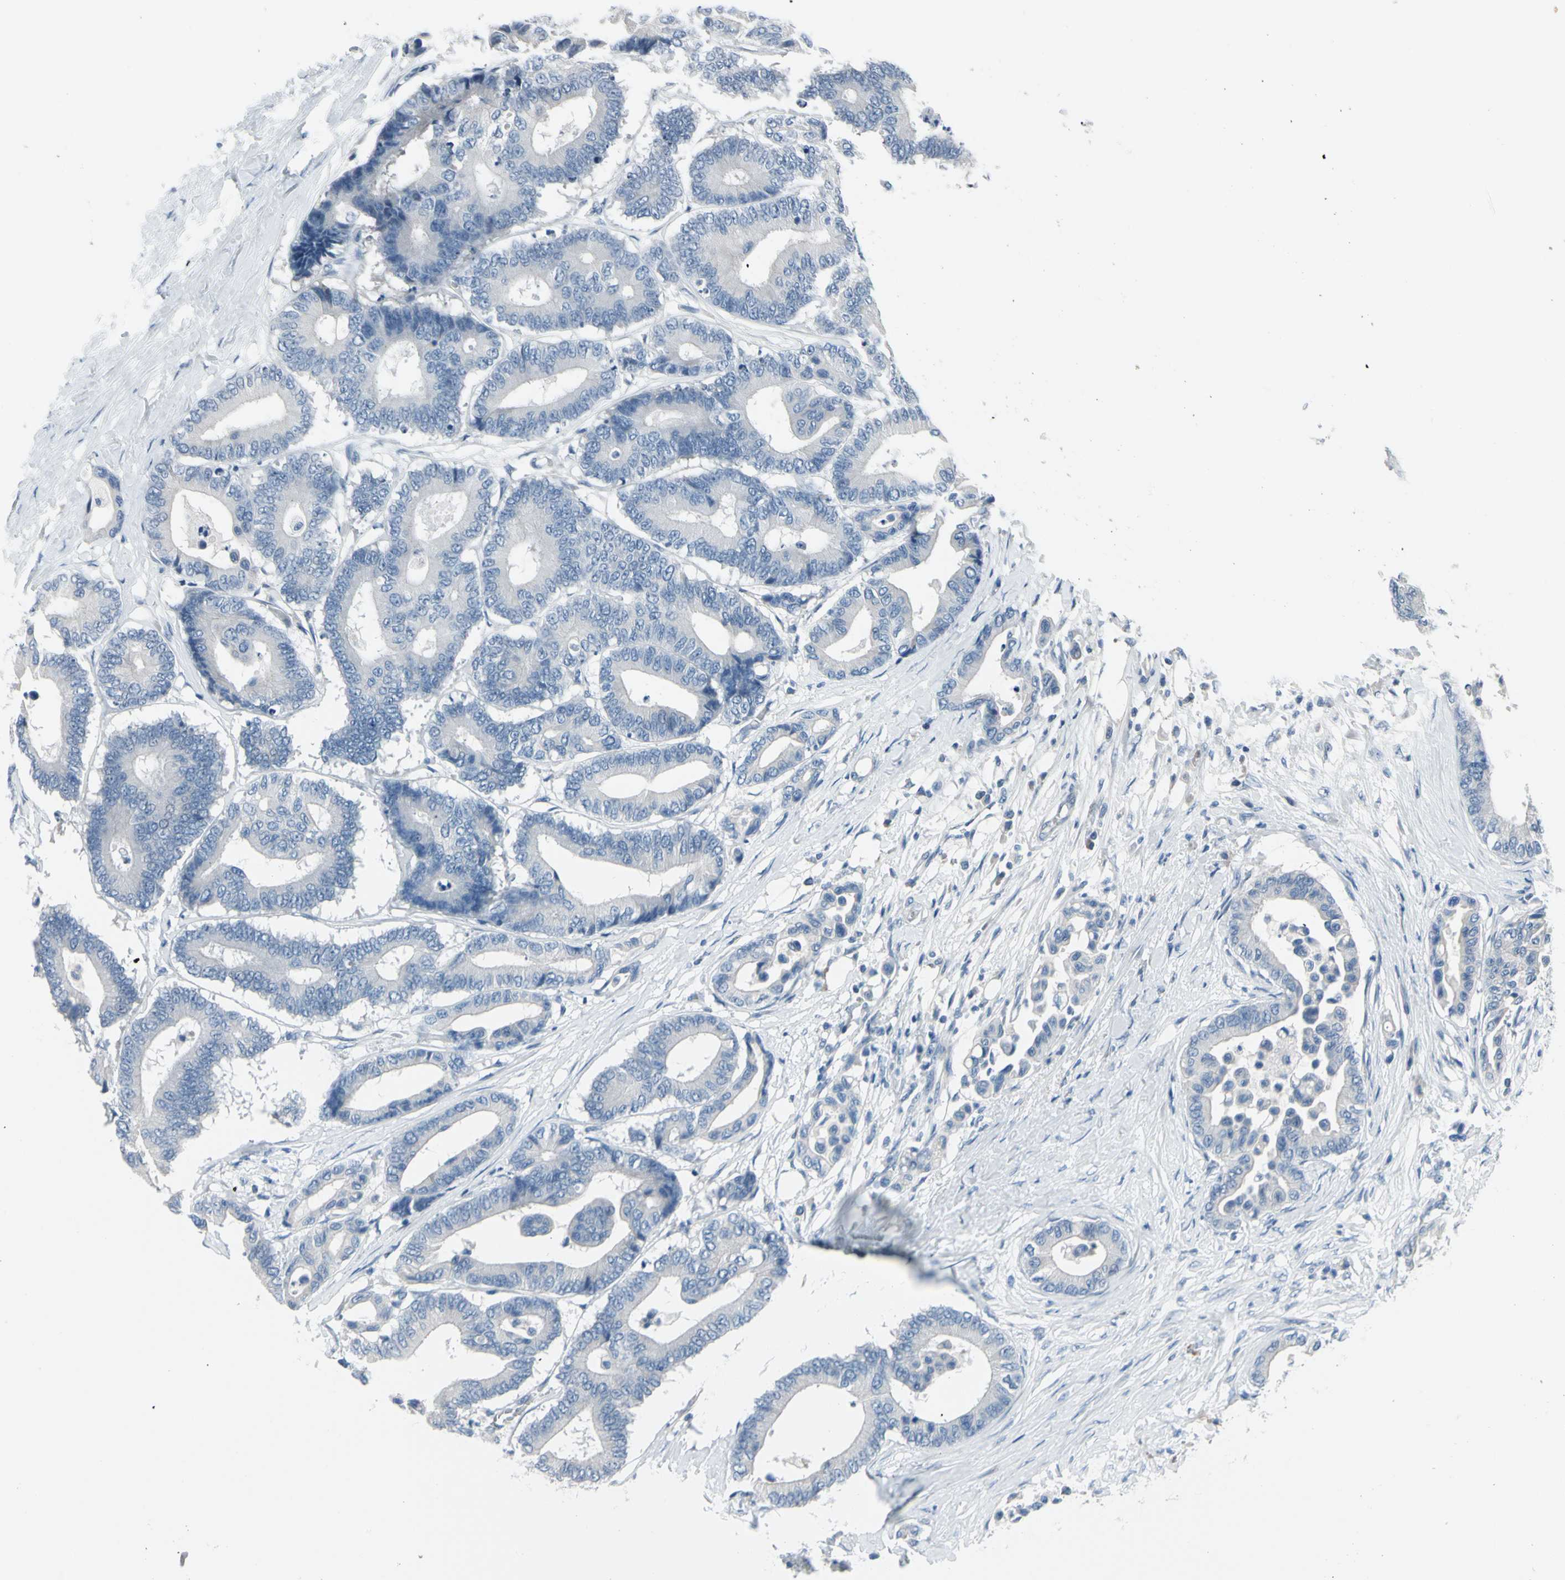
{"staining": {"intensity": "negative", "quantity": "none", "location": "none"}, "tissue": "colorectal cancer", "cell_type": "Tumor cells", "image_type": "cancer", "snomed": [{"axis": "morphology", "description": "Normal tissue, NOS"}, {"axis": "morphology", "description": "Adenocarcinoma, NOS"}, {"axis": "topography", "description": "Colon"}], "caption": "Colorectal adenocarcinoma was stained to show a protein in brown. There is no significant staining in tumor cells. (DAB (3,3'-diaminobenzidine) IHC with hematoxylin counter stain).", "gene": "PGR", "patient": {"sex": "male", "age": 82}}